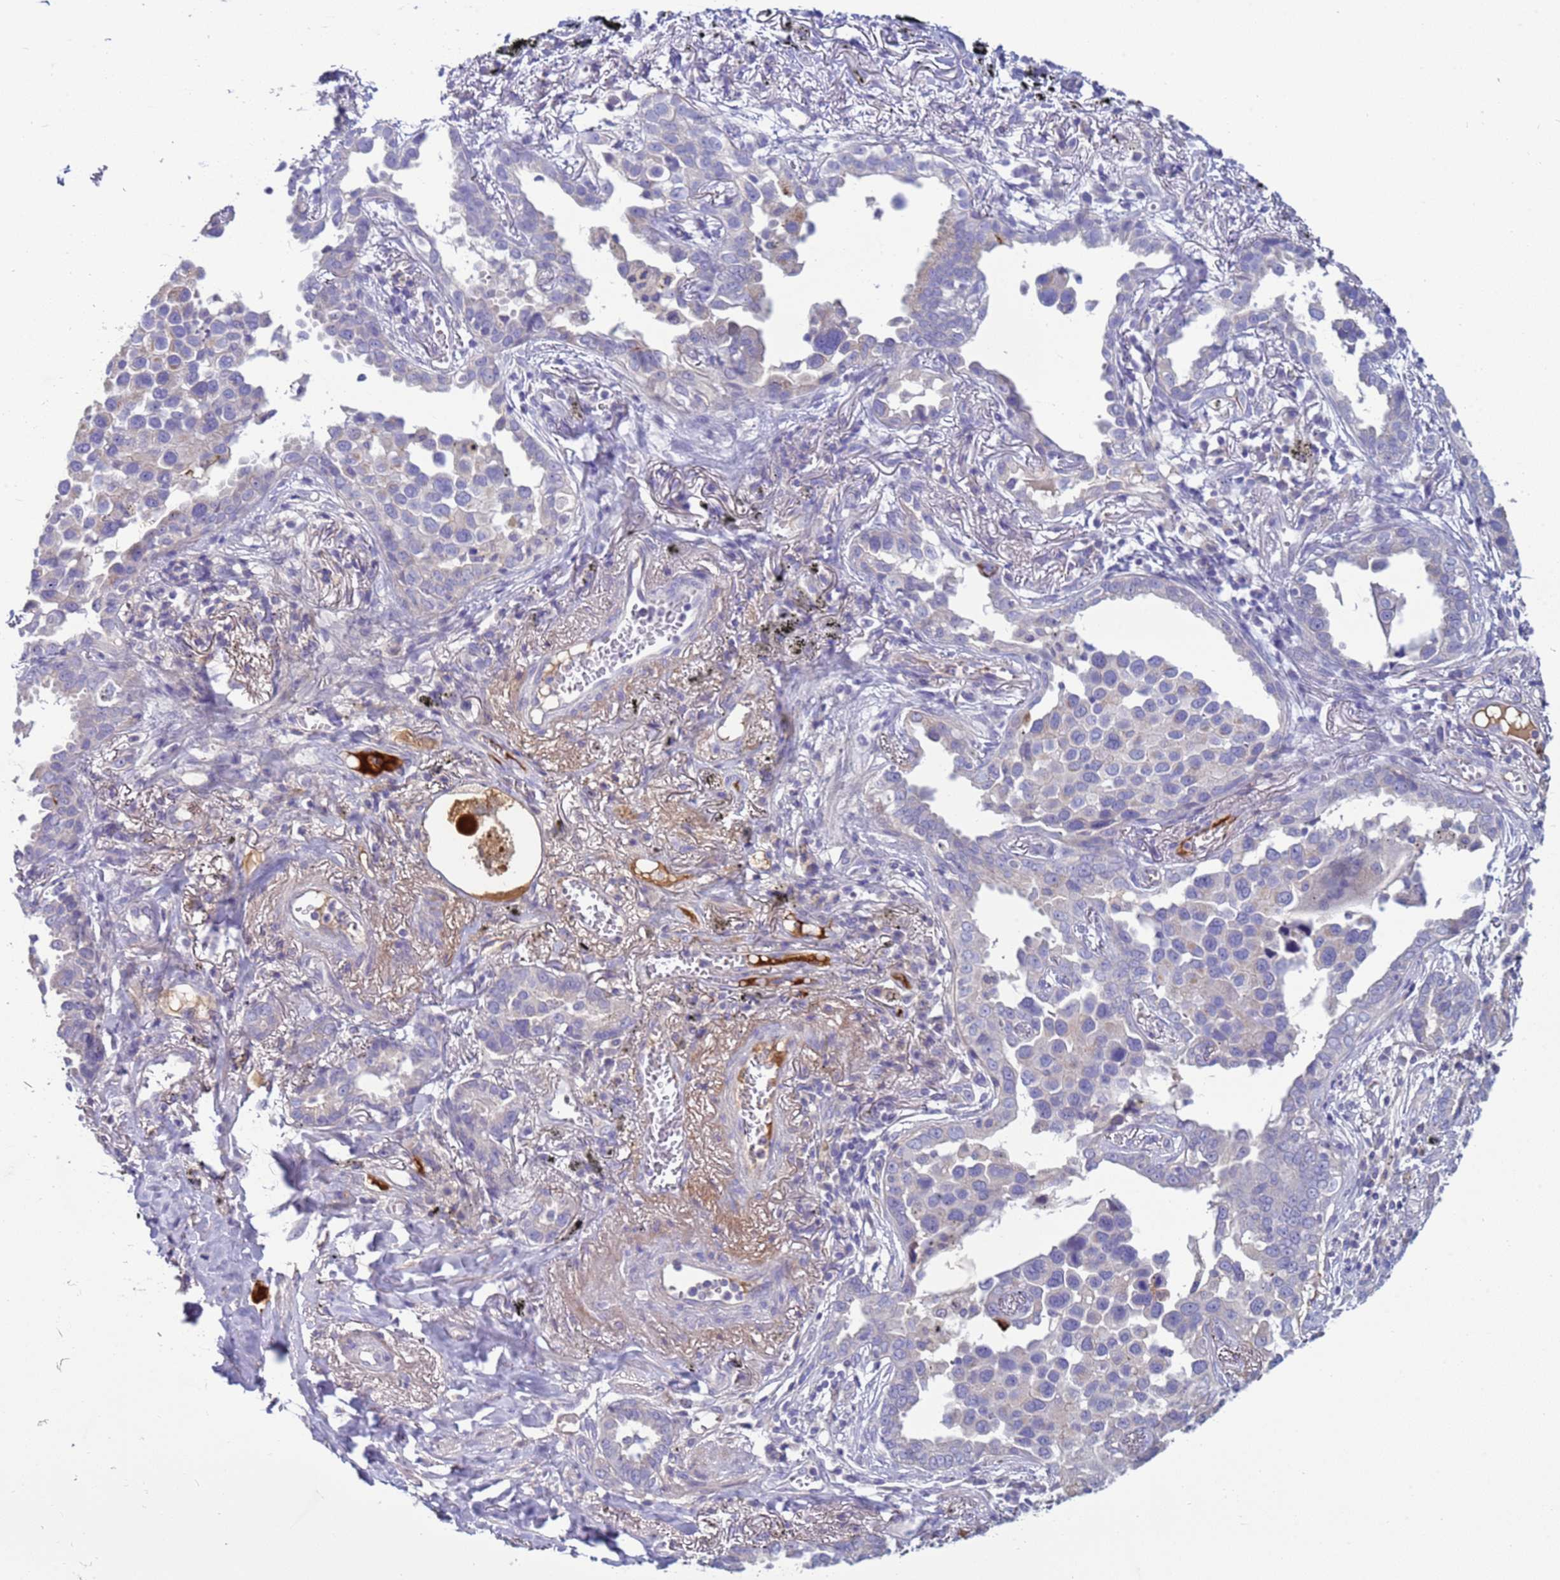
{"staining": {"intensity": "negative", "quantity": "none", "location": "none"}, "tissue": "lung cancer", "cell_type": "Tumor cells", "image_type": "cancer", "snomed": [{"axis": "morphology", "description": "Adenocarcinoma, NOS"}, {"axis": "topography", "description": "Lung"}], "caption": "Tumor cells are negative for protein expression in human lung cancer.", "gene": "TRIM51", "patient": {"sex": "male", "age": 67}}